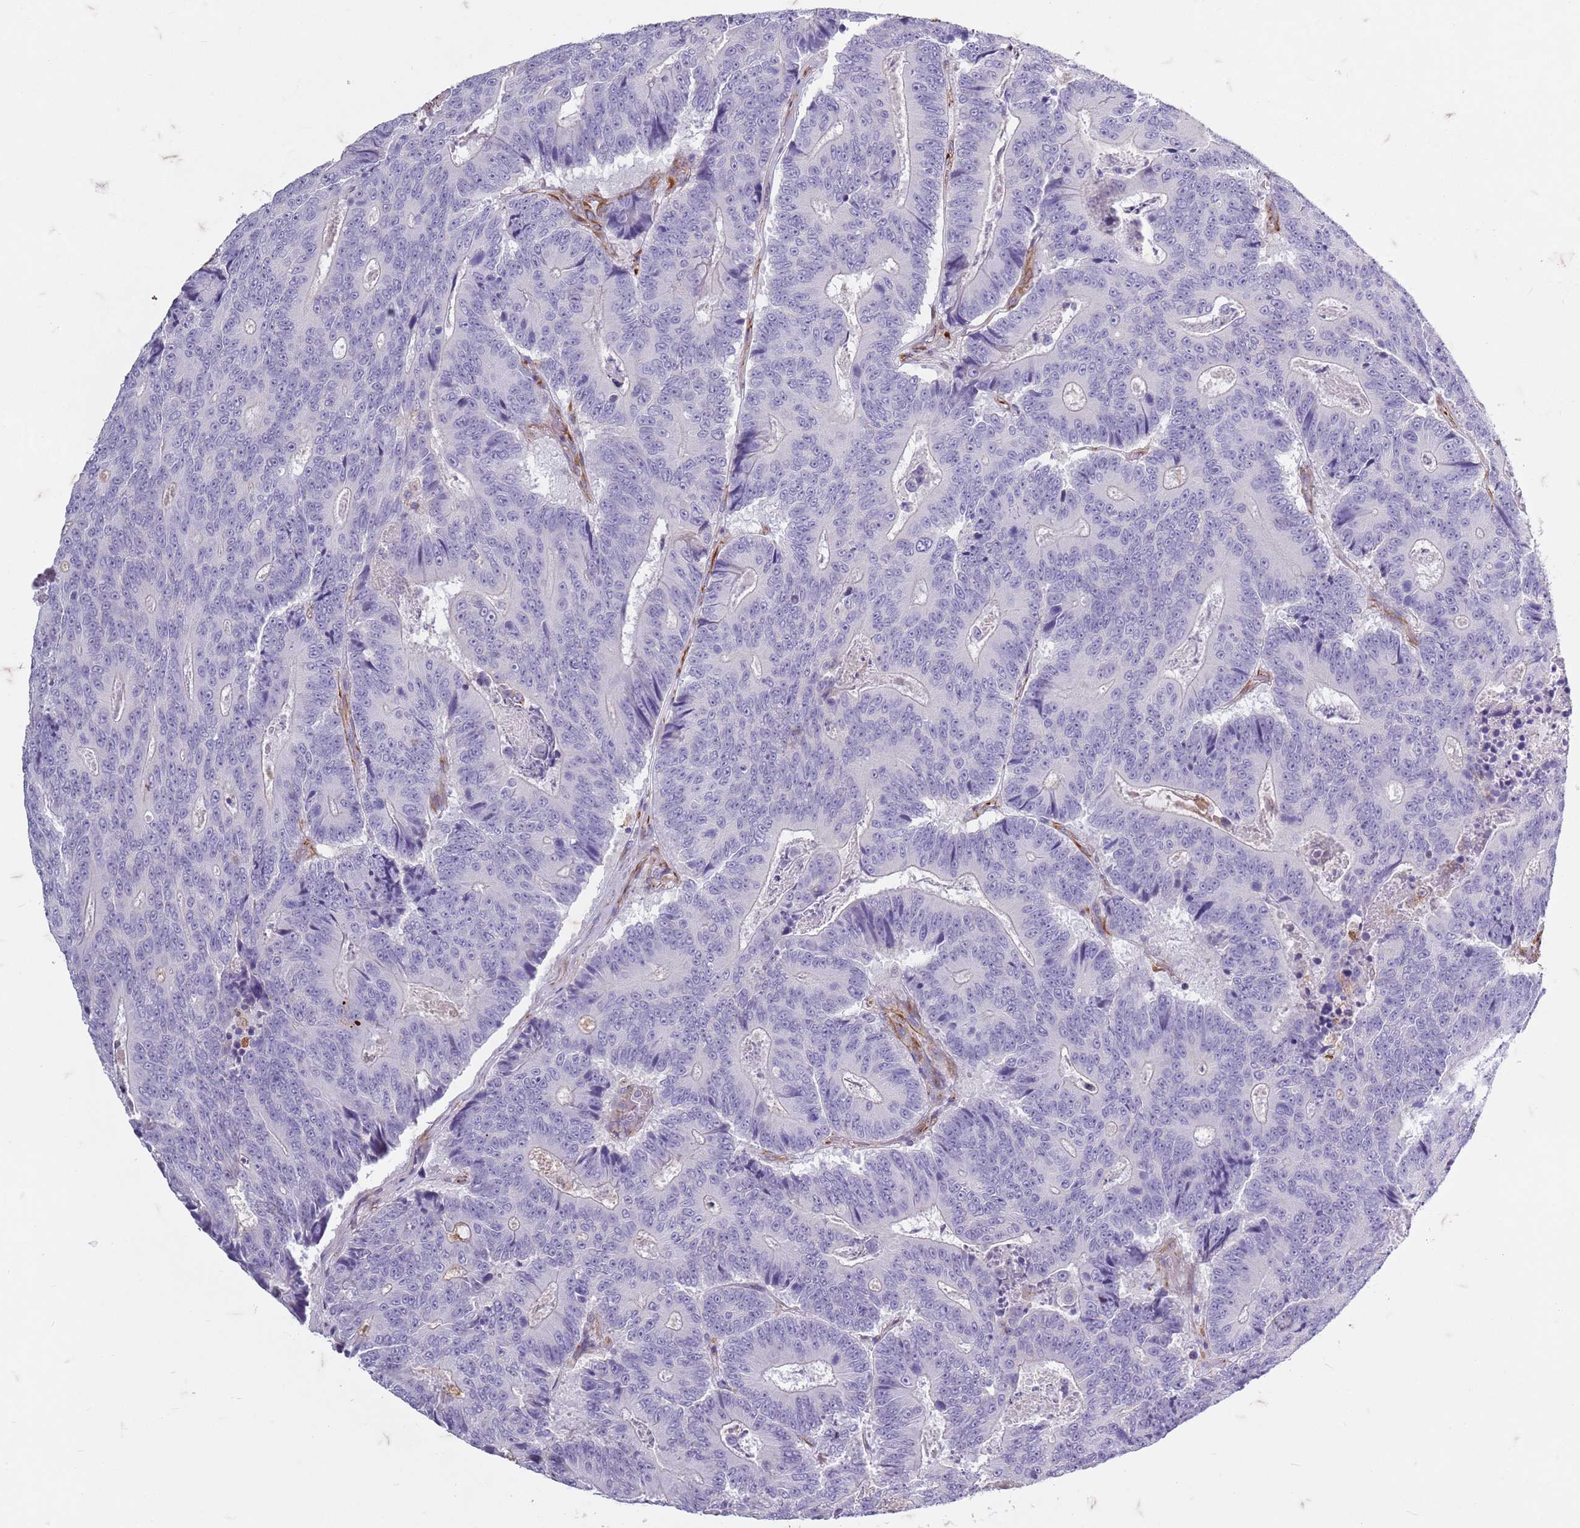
{"staining": {"intensity": "negative", "quantity": "none", "location": "none"}, "tissue": "colorectal cancer", "cell_type": "Tumor cells", "image_type": "cancer", "snomed": [{"axis": "morphology", "description": "Adenocarcinoma, NOS"}, {"axis": "topography", "description": "Colon"}], "caption": "Immunohistochemistry micrograph of neoplastic tissue: human colorectal adenocarcinoma stained with DAB (3,3'-diaminobenzidine) demonstrates no significant protein expression in tumor cells.", "gene": "TAS2R38", "patient": {"sex": "male", "age": 83}}